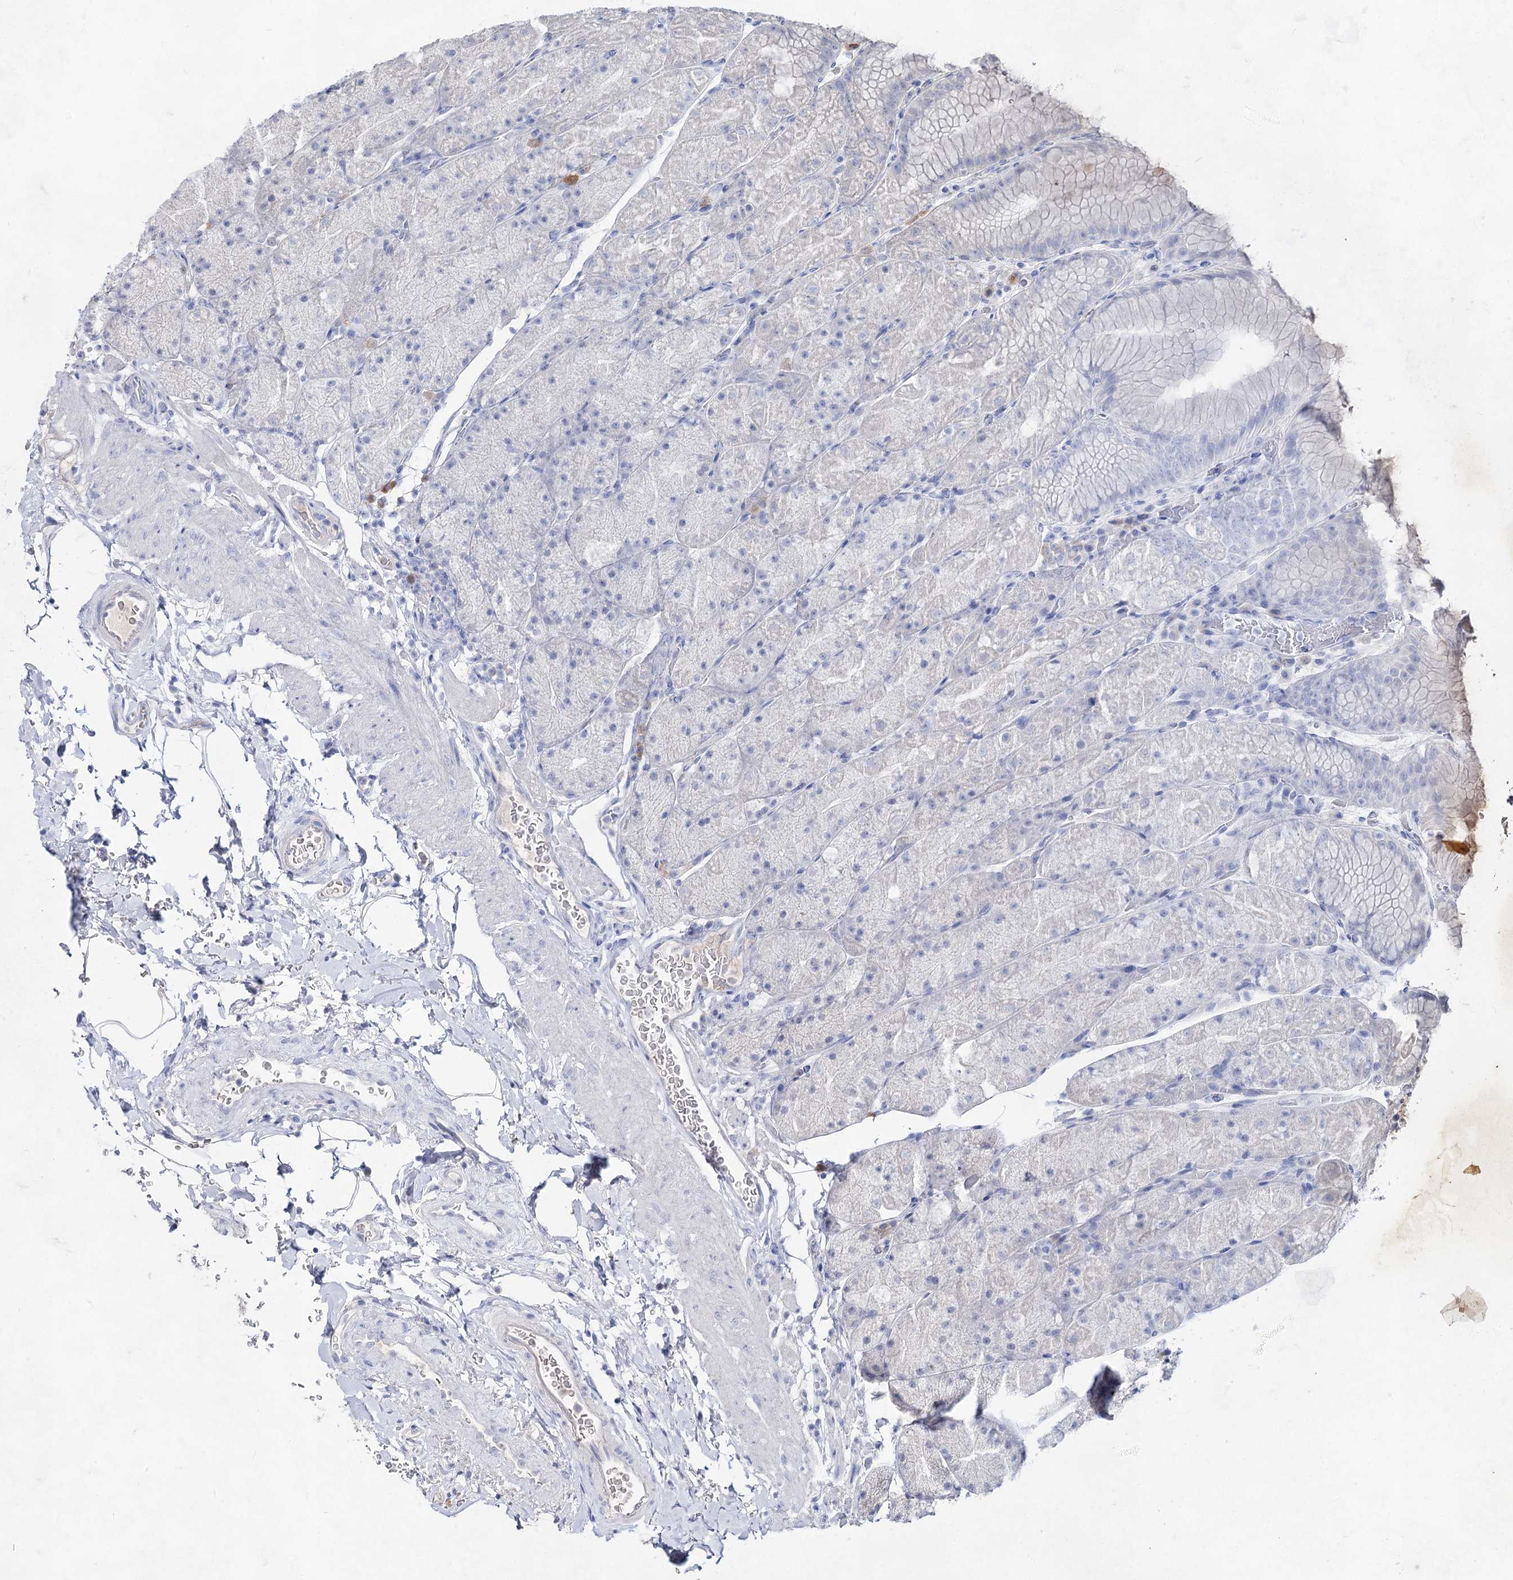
{"staining": {"intensity": "negative", "quantity": "none", "location": "none"}, "tissue": "stomach", "cell_type": "Glandular cells", "image_type": "normal", "snomed": [{"axis": "morphology", "description": "Normal tissue, NOS"}, {"axis": "topography", "description": "Stomach, upper"}, {"axis": "topography", "description": "Stomach, lower"}], "caption": "Immunohistochemistry (IHC) micrograph of benign stomach stained for a protein (brown), which demonstrates no positivity in glandular cells.", "gene": "ACRV1", "patient": {"sex": "male", "age": 67}}